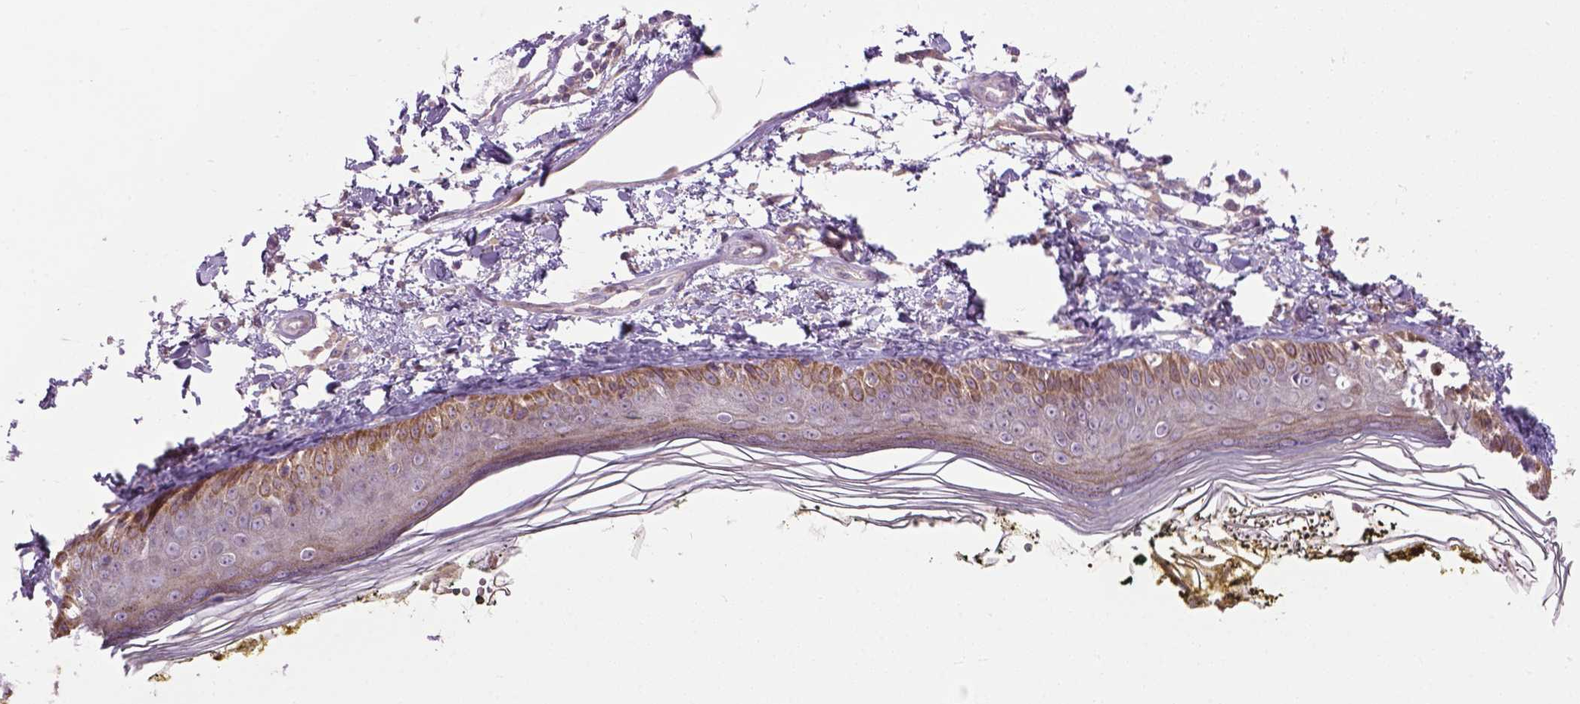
{"staining": {"intensity": "weak", "quantity": "25%-75%", "location": "cytoplasmic/membranous"}, "tissue": "skin", "cell_type": "Fibroblasts", "image_type": "normal", "snomed": [{"axis": "morphology", "description": "Normal tissue, NOS"}, {"axis": "topography", "description": "Skin"}], "caption": "Skin stained for a protein shows weak cytoplasmic/membranous positivity in fibroblasts. The staining was performed using DAB (3,3'-diaminobenzidine), with brown indicating positive protein expression. Nuclei are stained blue with hematoxylin.", "gene": "MZT1", "patient": {"sex": "male", "age": 76}}